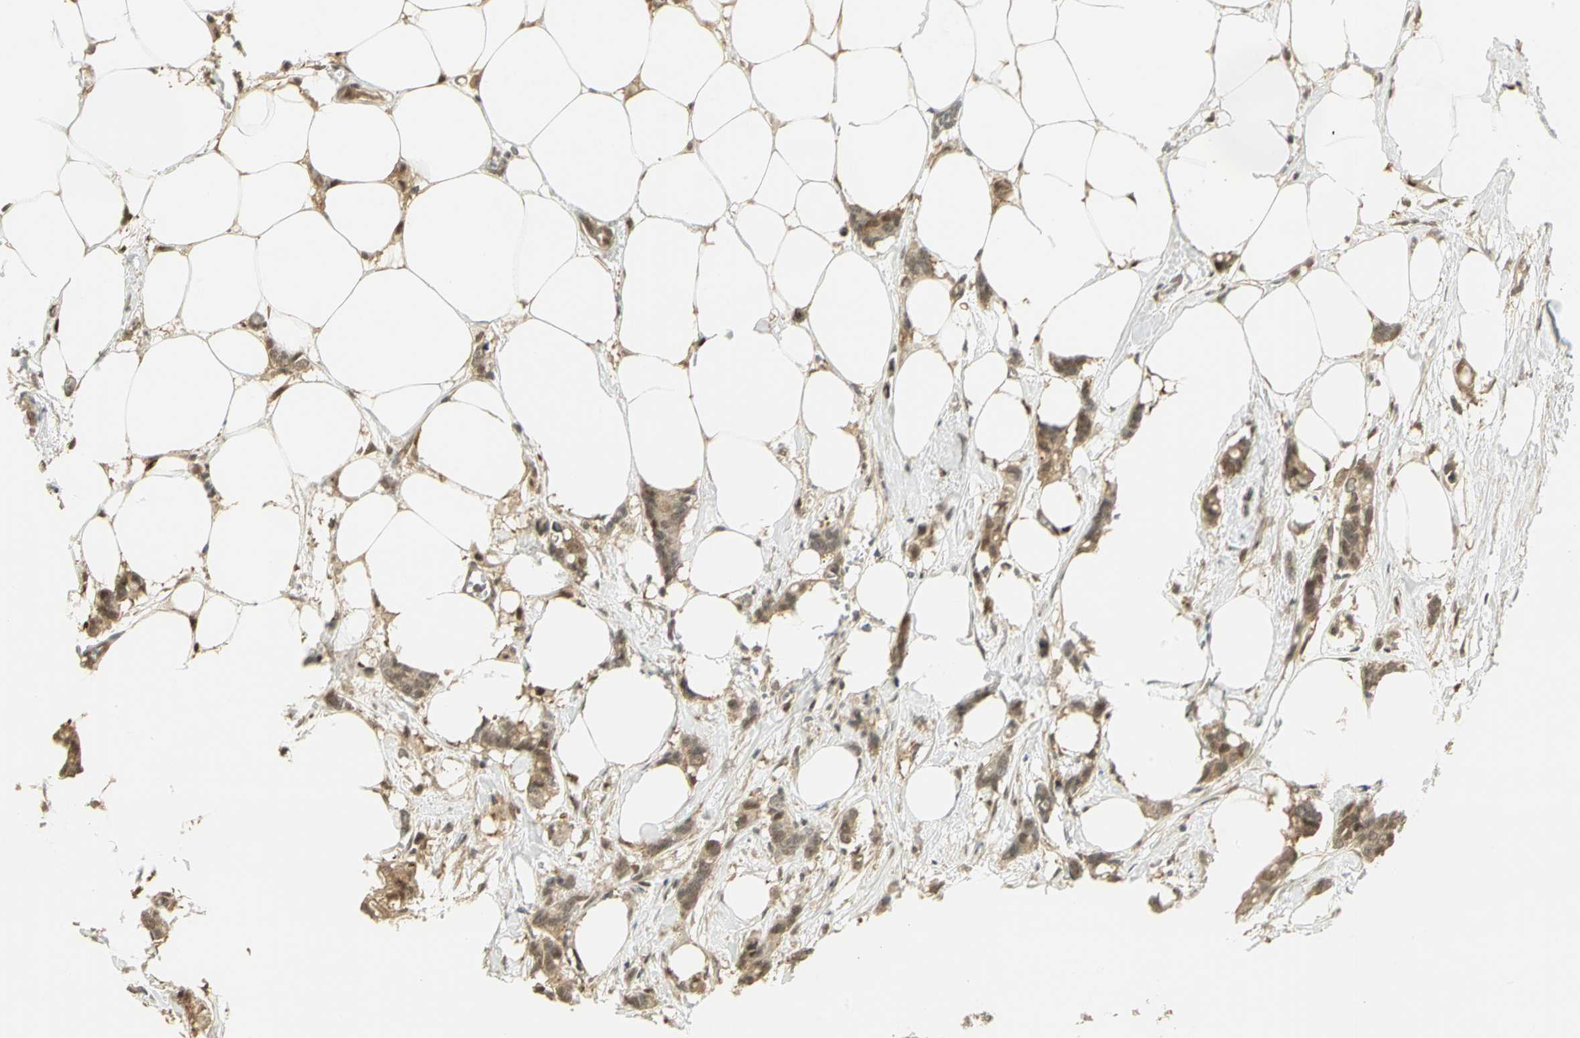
{"staining": {"intensity": "moderate", "quantity": ">75%", "location": "cytoplasmic/membranous,nuclear"}, "tissue": "breast cancer", "cell_type": "Tumor cells", "image_type": "cancer", "snomed": [{"axis": "morphology", "description": "Duct carcinoma"}, {"axis": "topography", "description": "Breast"}], "caption": "This histopathology image exhibits breast invasive ductal carcinoma stained with IHC to label a protein in brown. The cytoplasmic/membranous and nuclear of tumor cells show moderate positivity for the protein. Nuclei are counter-stained blue.", "gene": "PSMC4", "patient": {"sex": "female", "age": 84}}